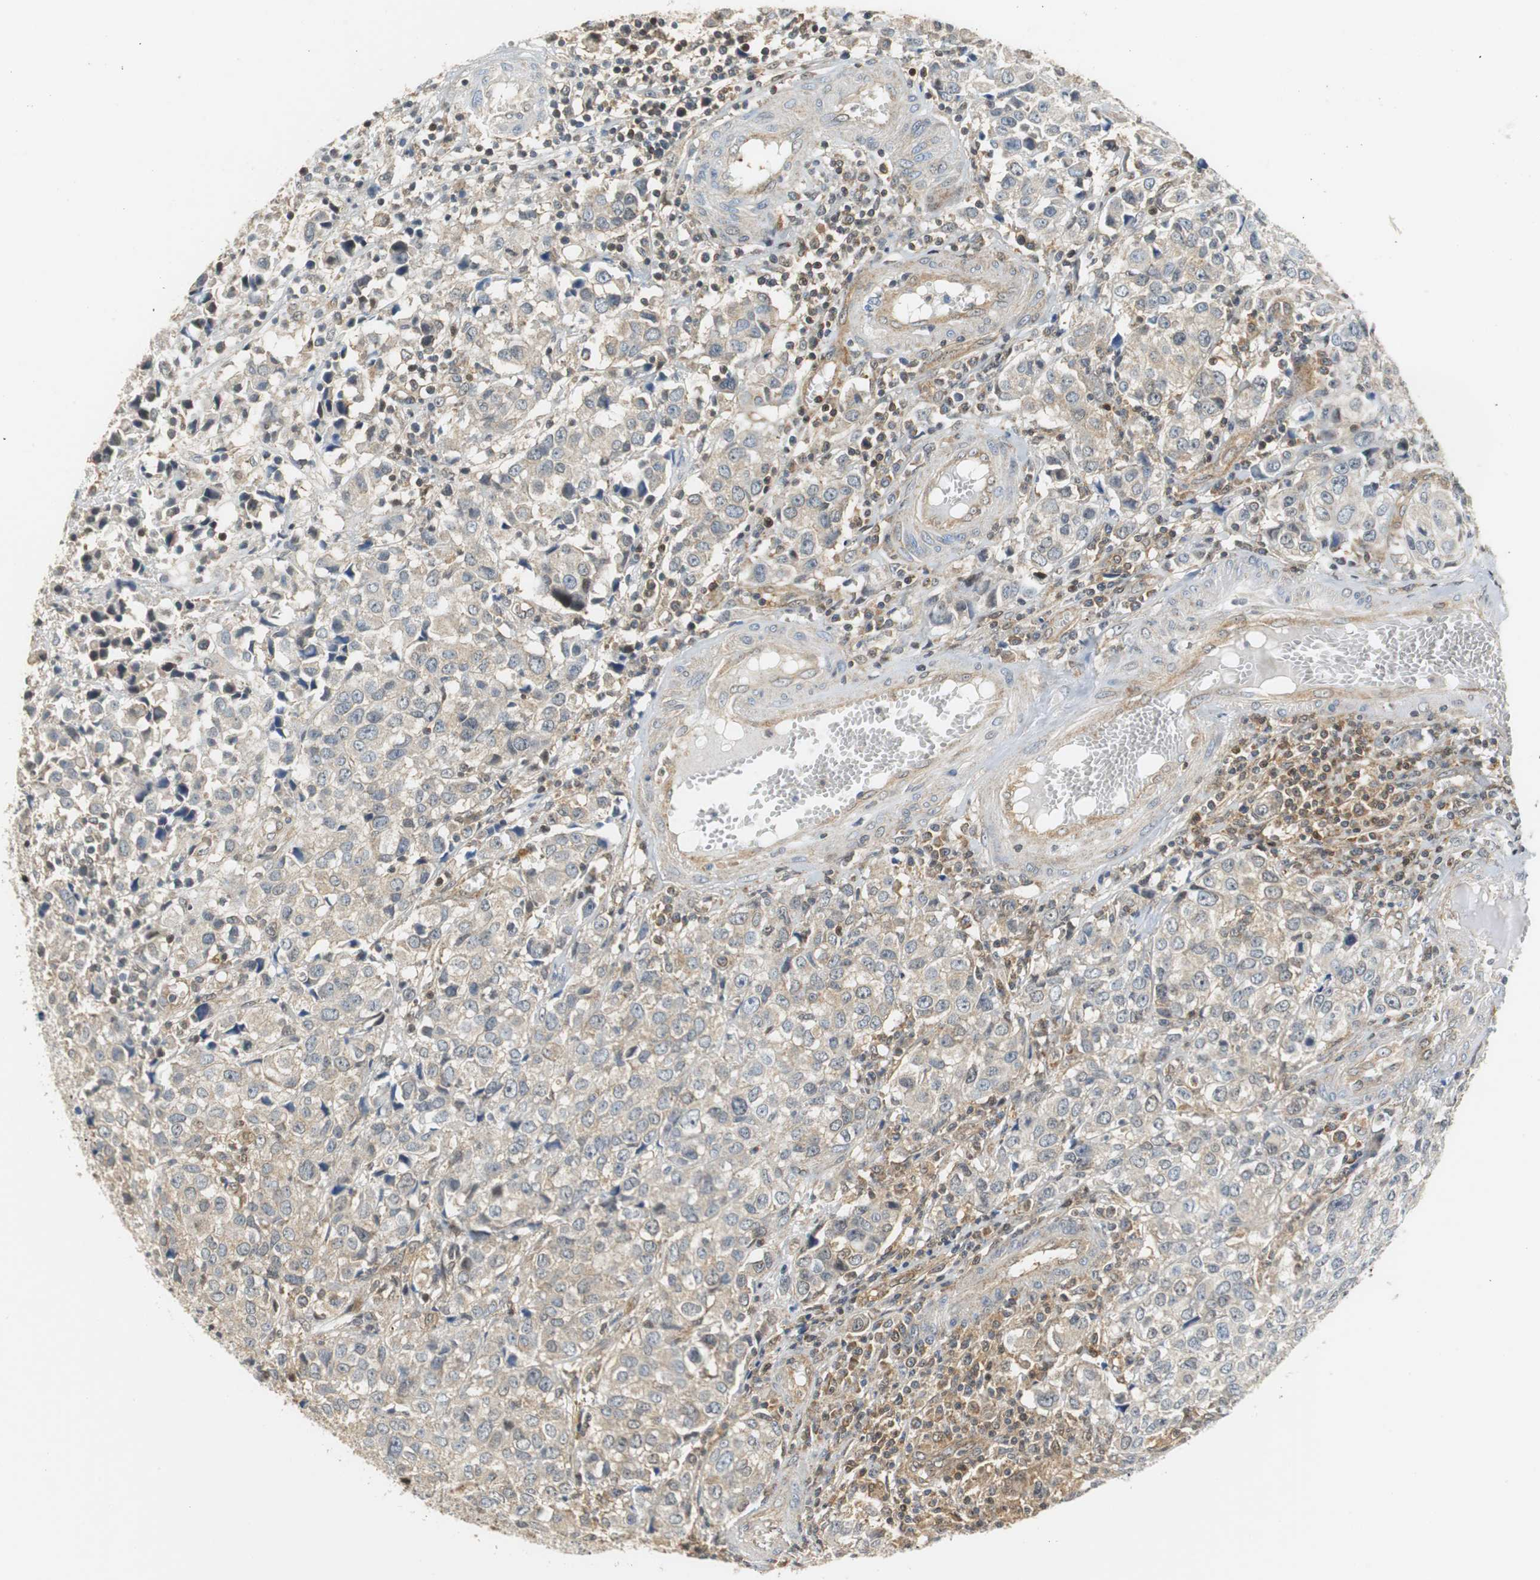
{"staining": {"intensity": "weak", "quantity": ">75%", "location": "cytoplasmic/membranous"}, "tissue": "urothelial cancer", "cell_type": "Tumor cells", "image_type": "cancer", "snomed": [{"axis": "morphology", "description": "Urothelial carcinoma, High grade"}, {"axis": "topography", "description": "Urinary bladder"}], "caption": "Tumor cells exhibit low levels of weak cytoplasmic/membranous expression in approximately >75% of cells in urothelial cancer. (DAB (3,3'-diaminobenzidine) IHC with brightfield microscopy, high magnification).", "gene": "GSDMD", "patient": {"sex": "female", "age": 75}}